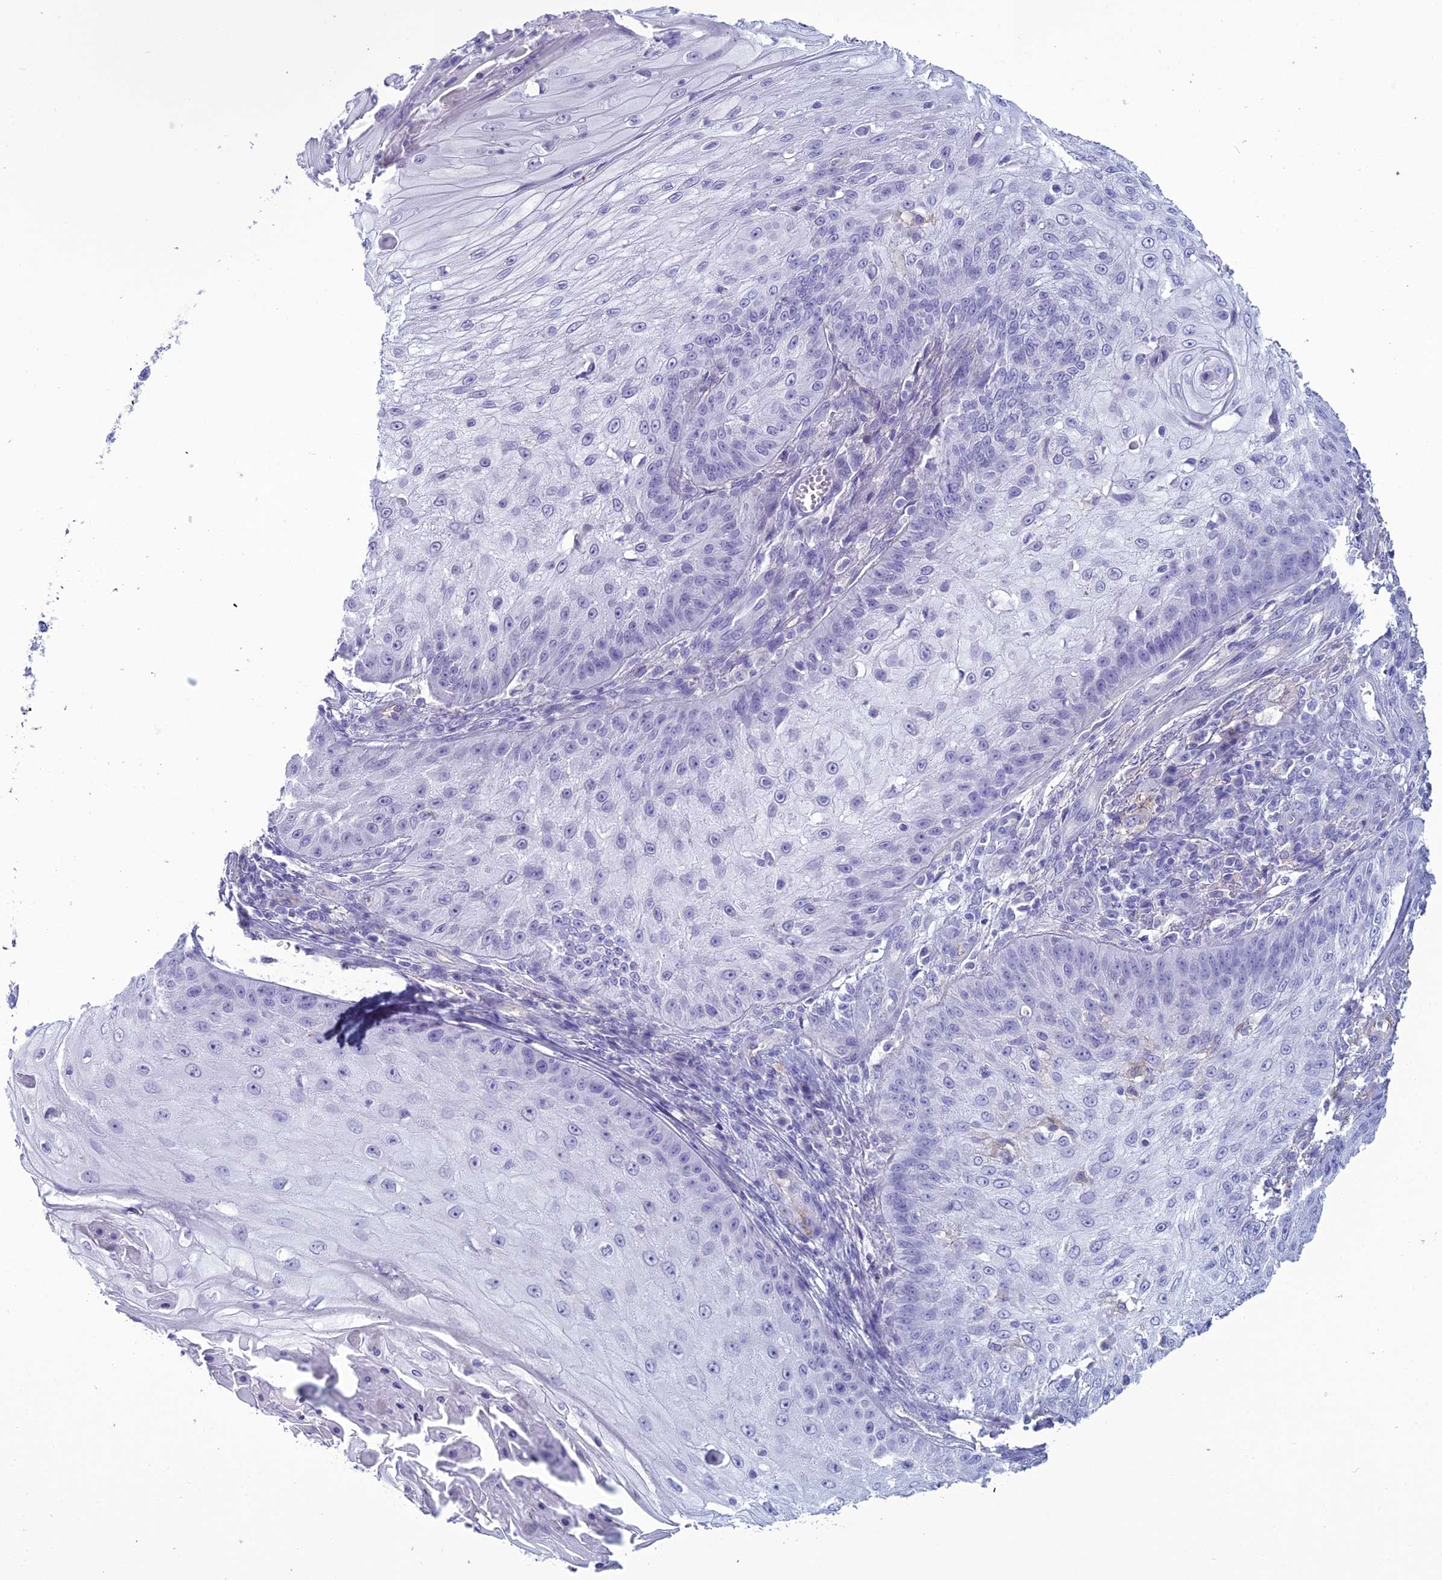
{"staining": {"intensity": "negative", "quantity": "none", "location": "none"}, "tissue": "skin cancer", "cell_type": "Tumor cells", "image_type": "cancer", "snomed": [{"axis": "morphology", "description": "Squamous cell carcinoma, NOS"}, {"axis": "topography", "description": "Skin"}], "caption": "IHC histopathology image of skin cancer (squamous cell carcinoma) stained for a protein (brown), which demonstrates no staining in tumor cells. (DAB immunohistochemistry with hematoxylin counter stain).", "gene": "ACE", "patient": {"sex": "male", "age": 70}}